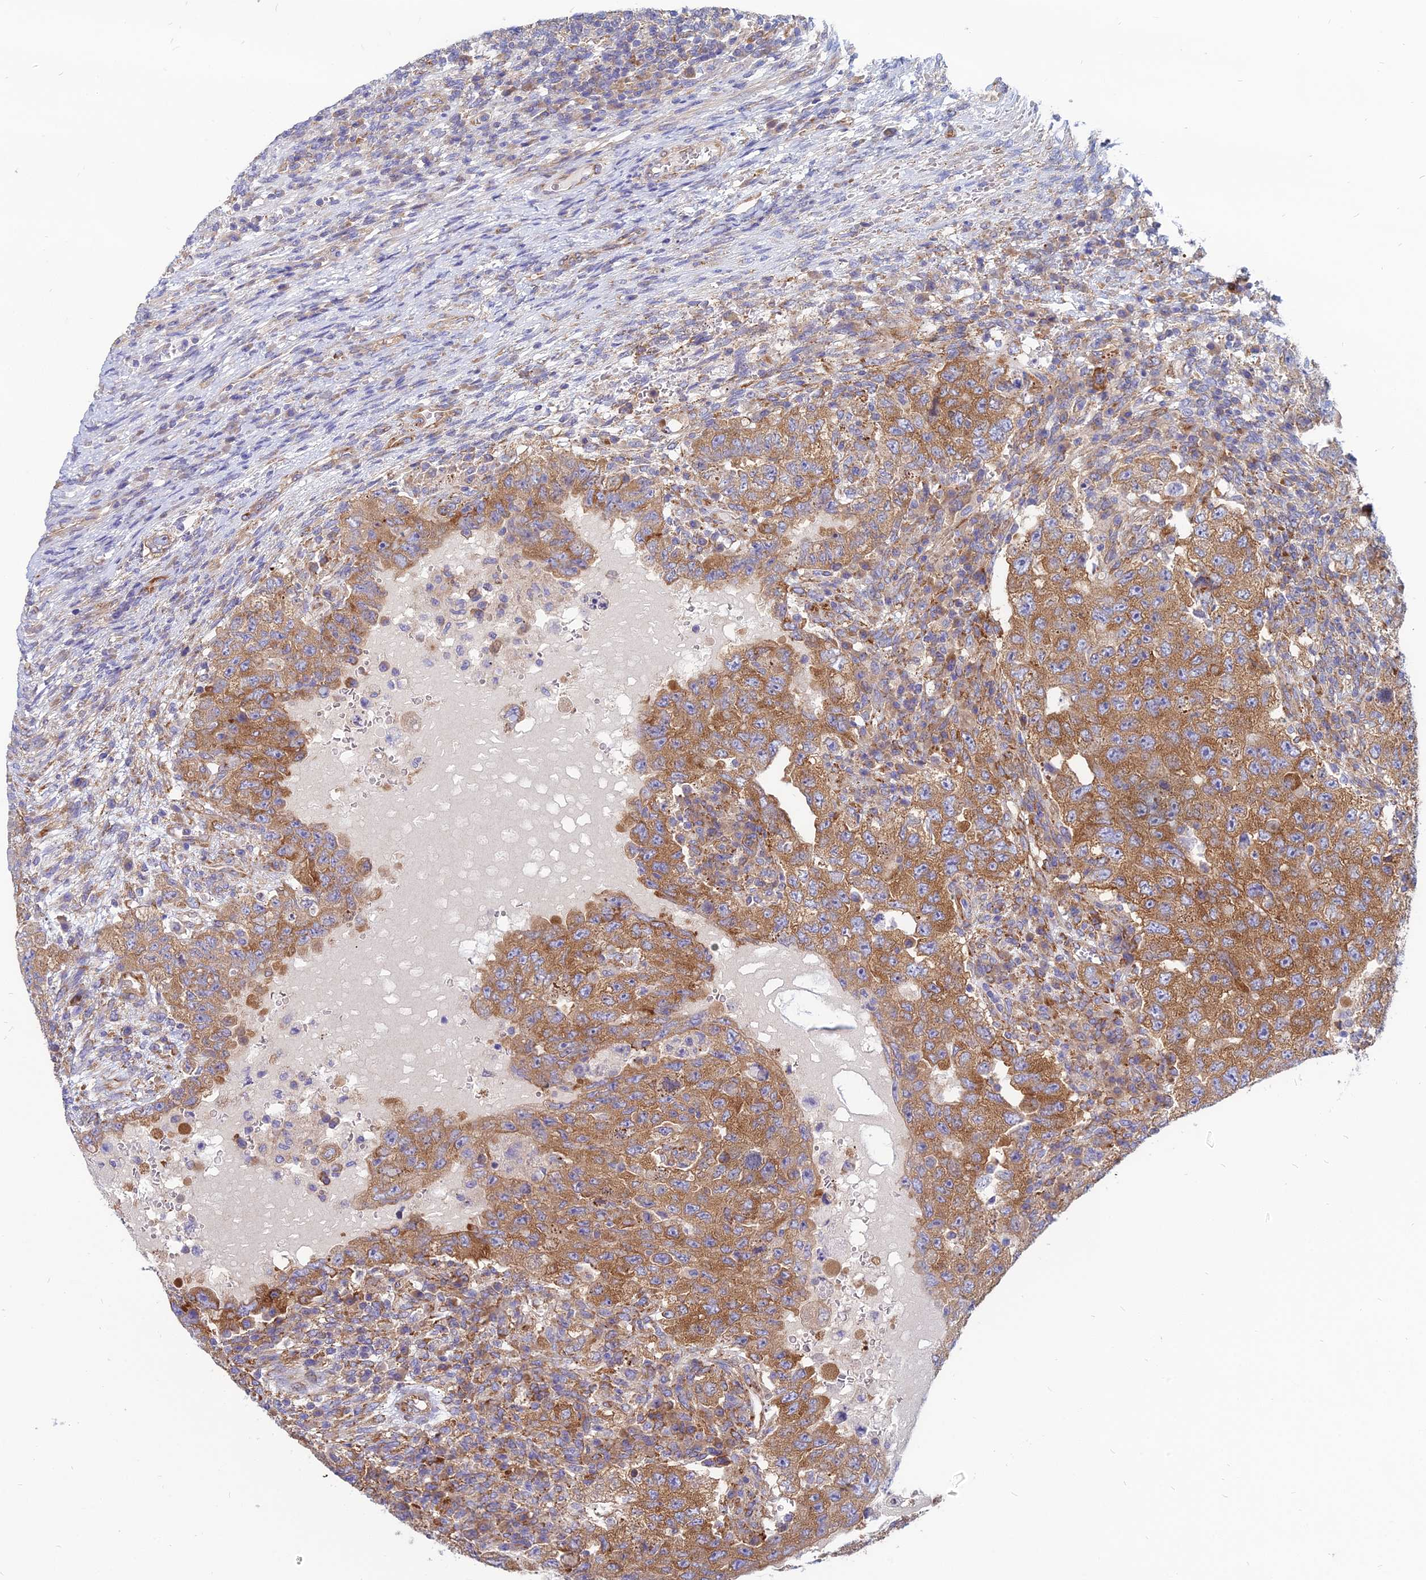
{"staining": {"intensity": "moderate", "quantity": ">75%", "location": "cytoplasmic/membranous"}, "tissue": "testis cancer", "cell_type": "Tumor cells", "image_type": "cancer", "snomed": [{"axis": "morphology", "description": "Carcinoma, Embryonal, NOS"}, {"axis": "topography", "description": "Testis"}], "caption": "Immunohistochemistry (IHC) (DAB) staining of testis cancer reveals moderate cytoplasmic/membranous protein expression in about >75% of tumor cells.", "gene": "TXLNA", "patient": {"sex": "male", "age": 26}}